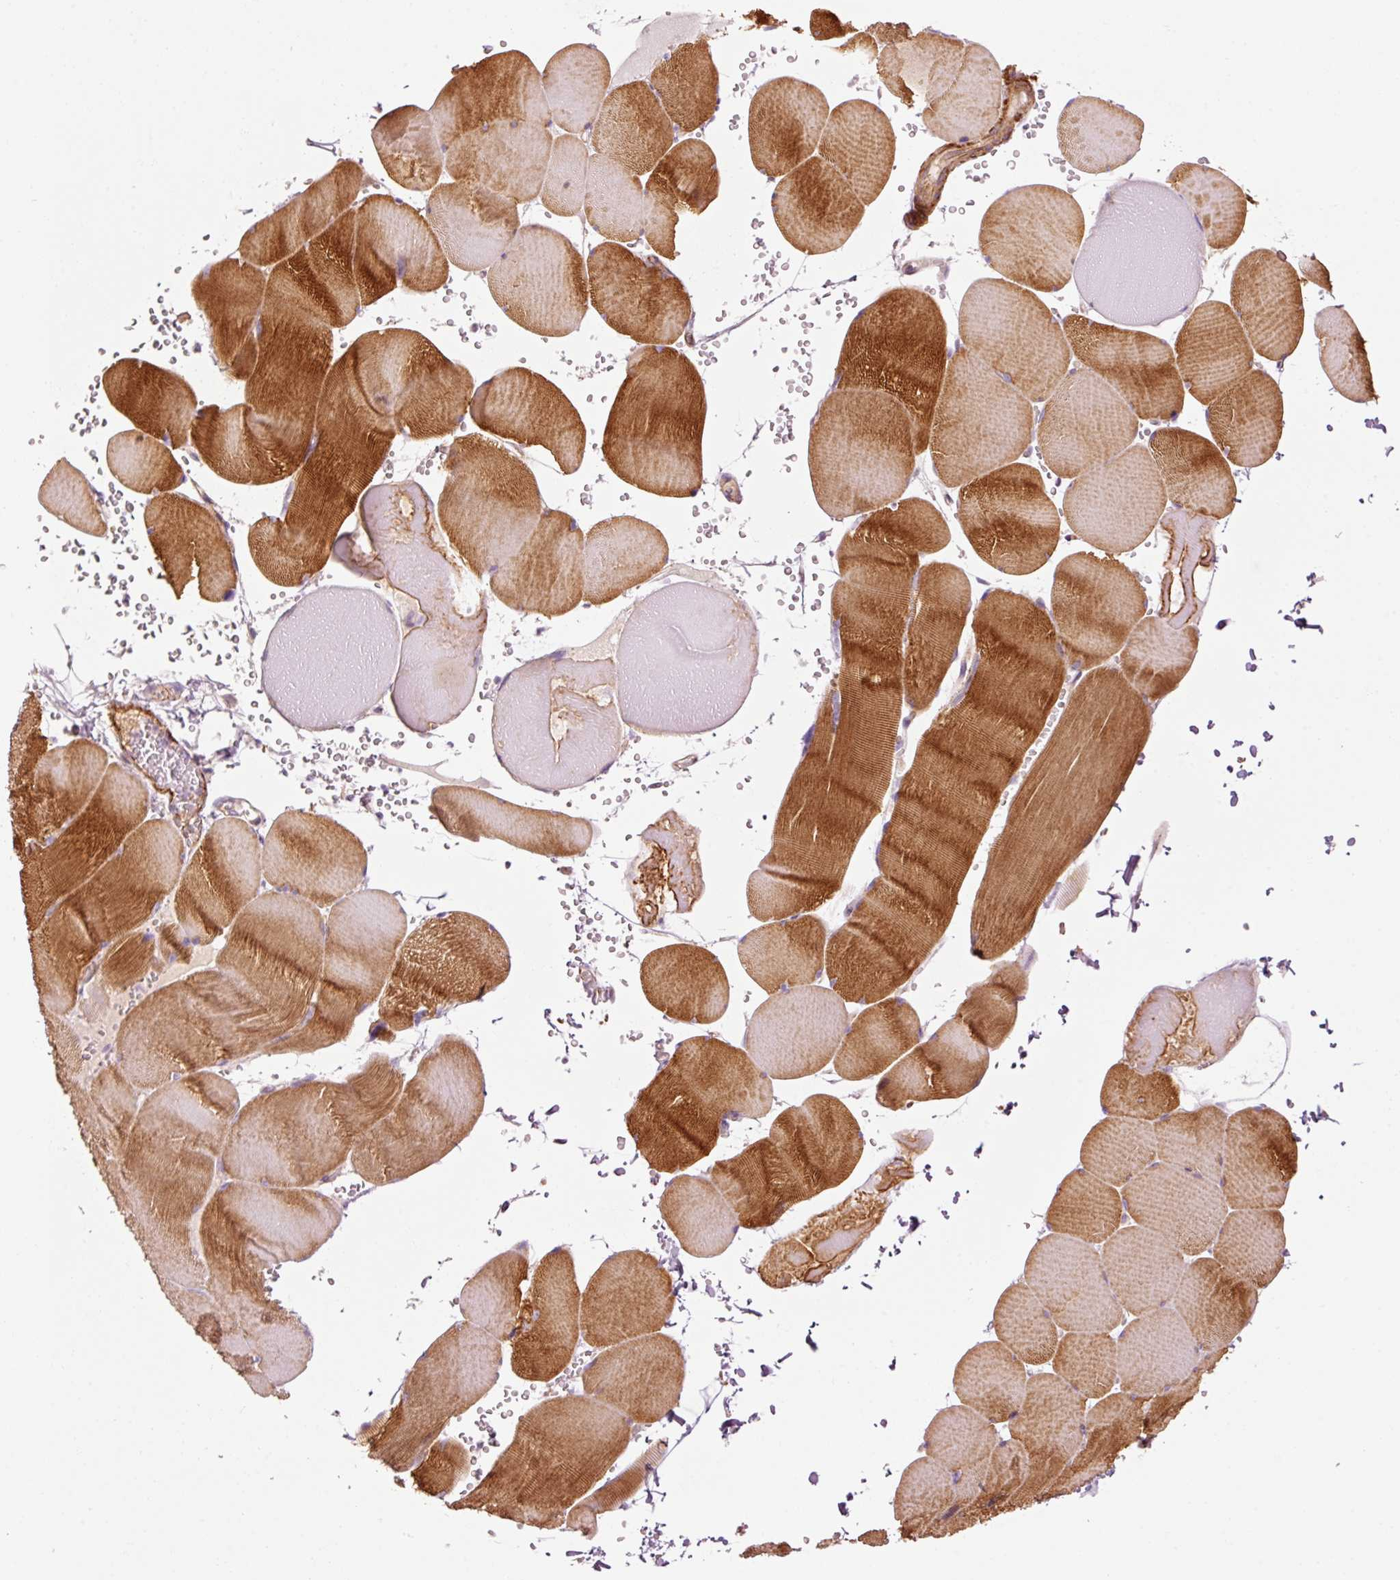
{"staining": {"intensity": "strong", "quantity": "25%-75%", "location": "cytoplasmic/membranous"}, "tissue": "skeletal muscle", "cell_type": "Myocytes", "image_type": "normal", "snomed": [{"axis": "morphology", "description": "Normal tissue, NOS"}, {"axis": "topography", "description": "Skeletal muscle"}, {"axis": "topography", "description": "Head-Neck"}], "caption": "High-power microscopy captured an IHC photomicrograph of benign skeletal muscle, revealing strong cytoplasmic/membranous expression in about 25%-75% of myocytes. The protein of interest is shown in brown color, while the nuclei are stained blue.", "gene": "ANKRD20A1", "patient": {"sex": "male", "age": 66}}